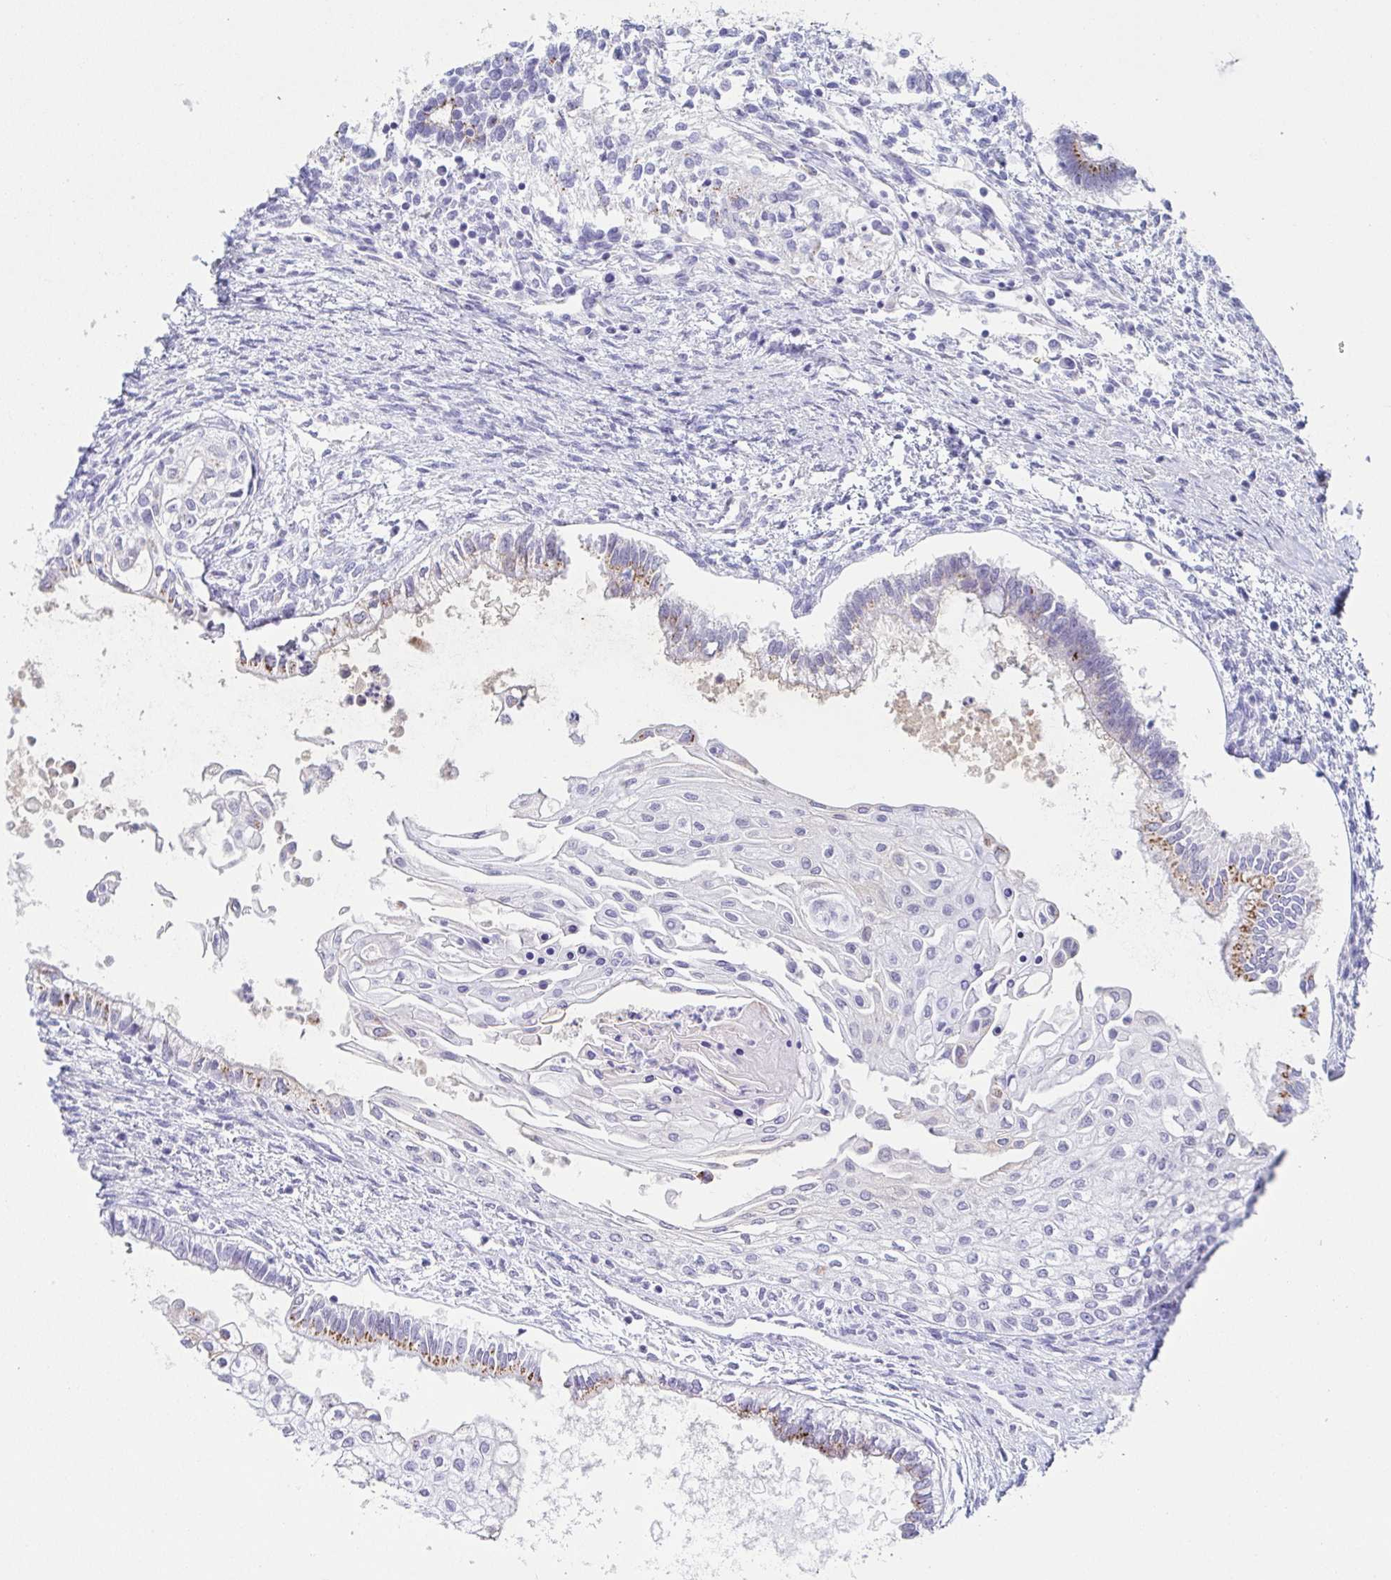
{"staining": {"intensity": "moderate", "quantity": "25%-75%", "location": "cytoplasmic/membranous"}, "tissue": "testis cancer", "cell_type": "Tumor cells", "image_type": "cancer", "snomed": [{"axis": "morphology", "description": "Carcinoma, Embryonal, NOS"}, {"axis": "topography", "description": "Testis"}], "caption": "A micrograph of human embryonal carcinoma (testis) stained for a protein demonstrates moderate cytoplasmic/membranous brown staining in tumor cells.", "gene": "LDLRAD1", "patient": {"sex": "male", "age": 37}}